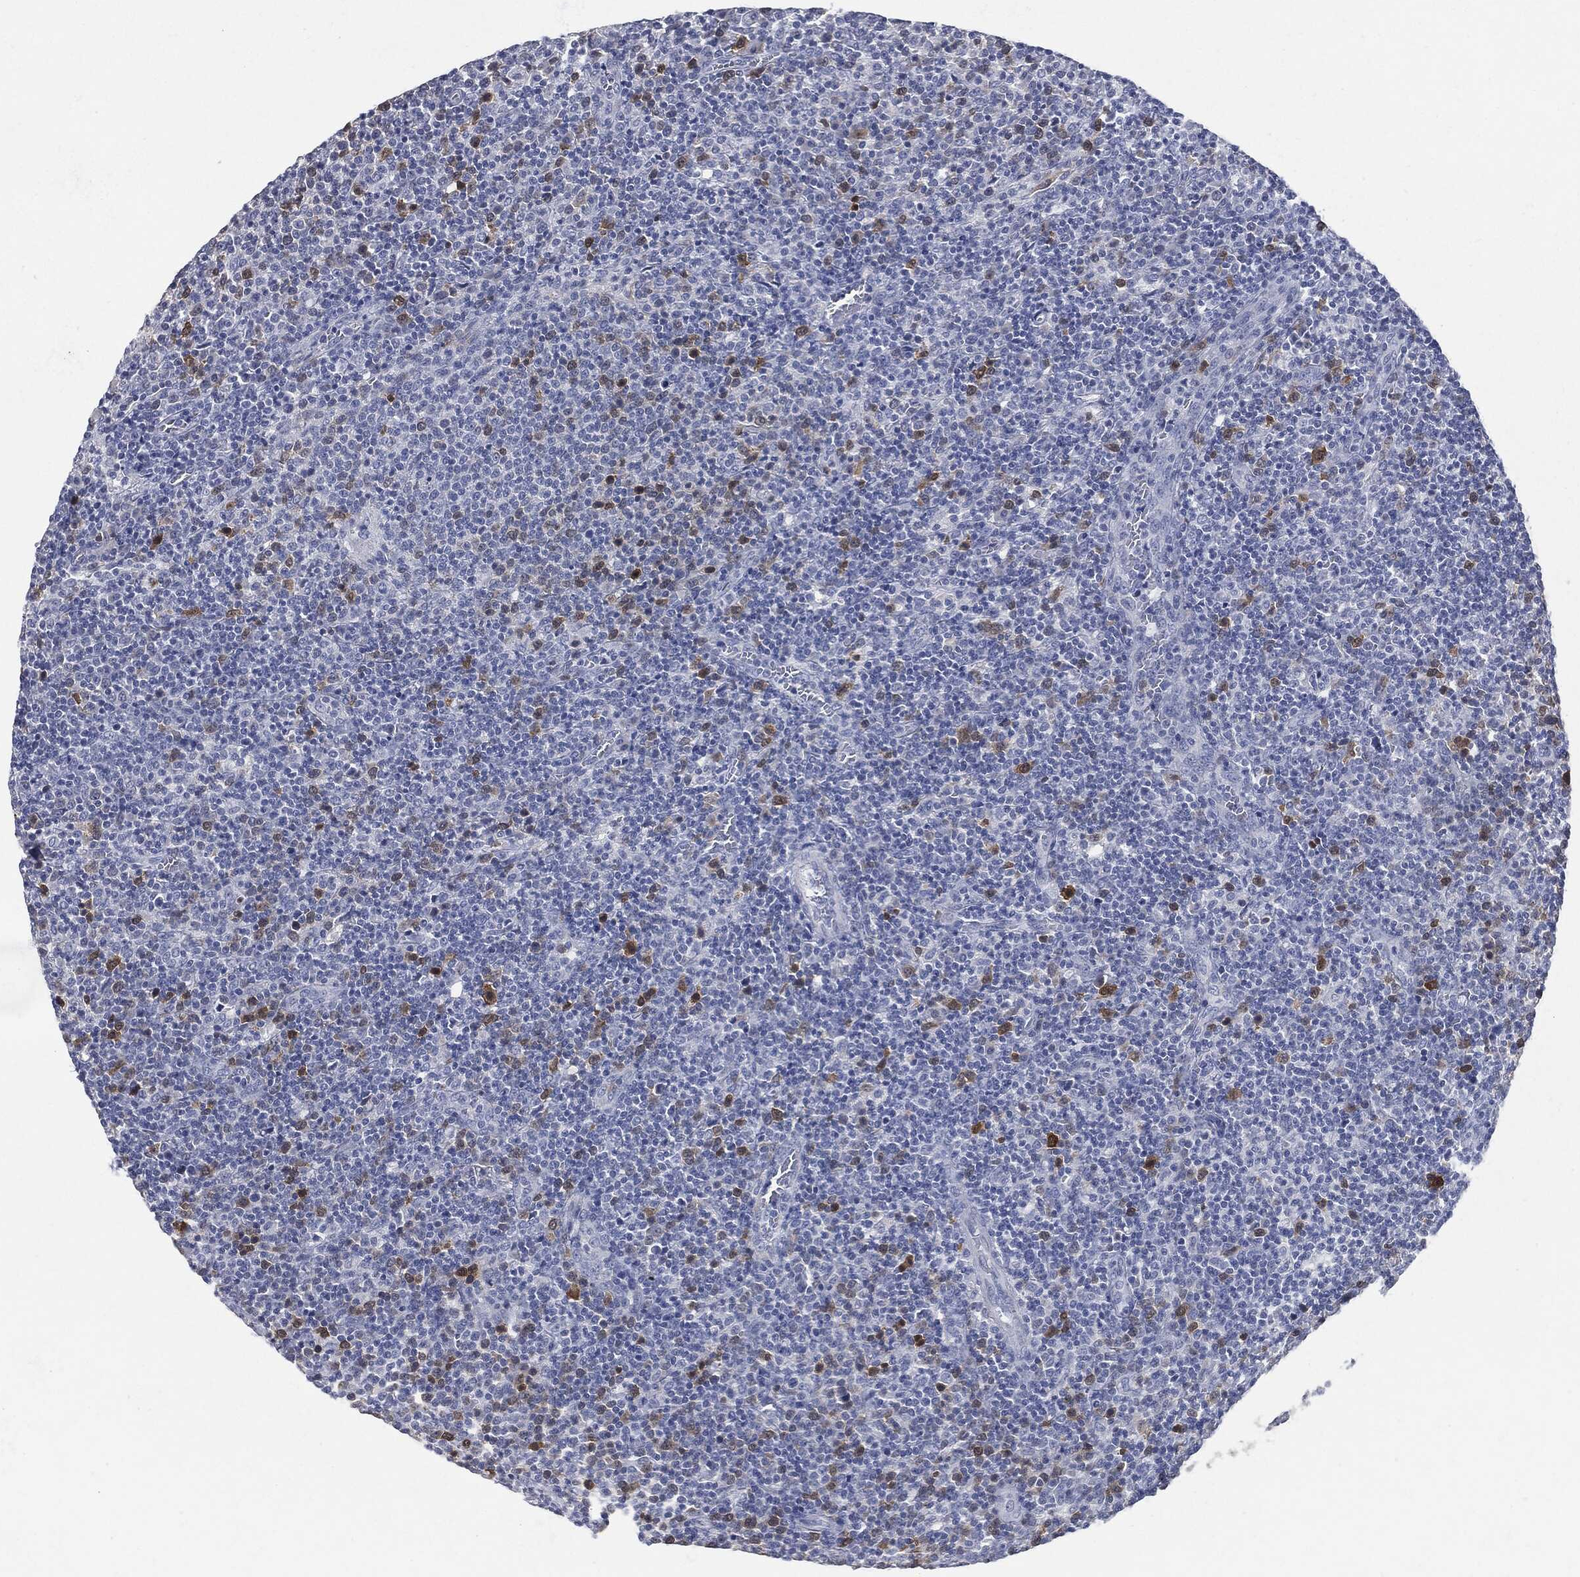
{"staining": {"intensity": "strong", "quantity": "<25%", "location": "cytoplasmic/membranous"}, "tissue": "lymphoma", "cell_type": "Tumor cells", "image_type": "cancer", "snomed": [{"axis": "morphology", "description": "Malignant lymphoma, non-Hodgkin's type, High grade"}, {"axis": "topography", "description": "Lymph node"}], "caption": "Protein expression analysis of human lymphoma reveals strong cytoplasmic/membranous staining in approximately <25% of tumor cells.", "gene": "UBE2C", "patient": {"sex": "male", "age": 61}}